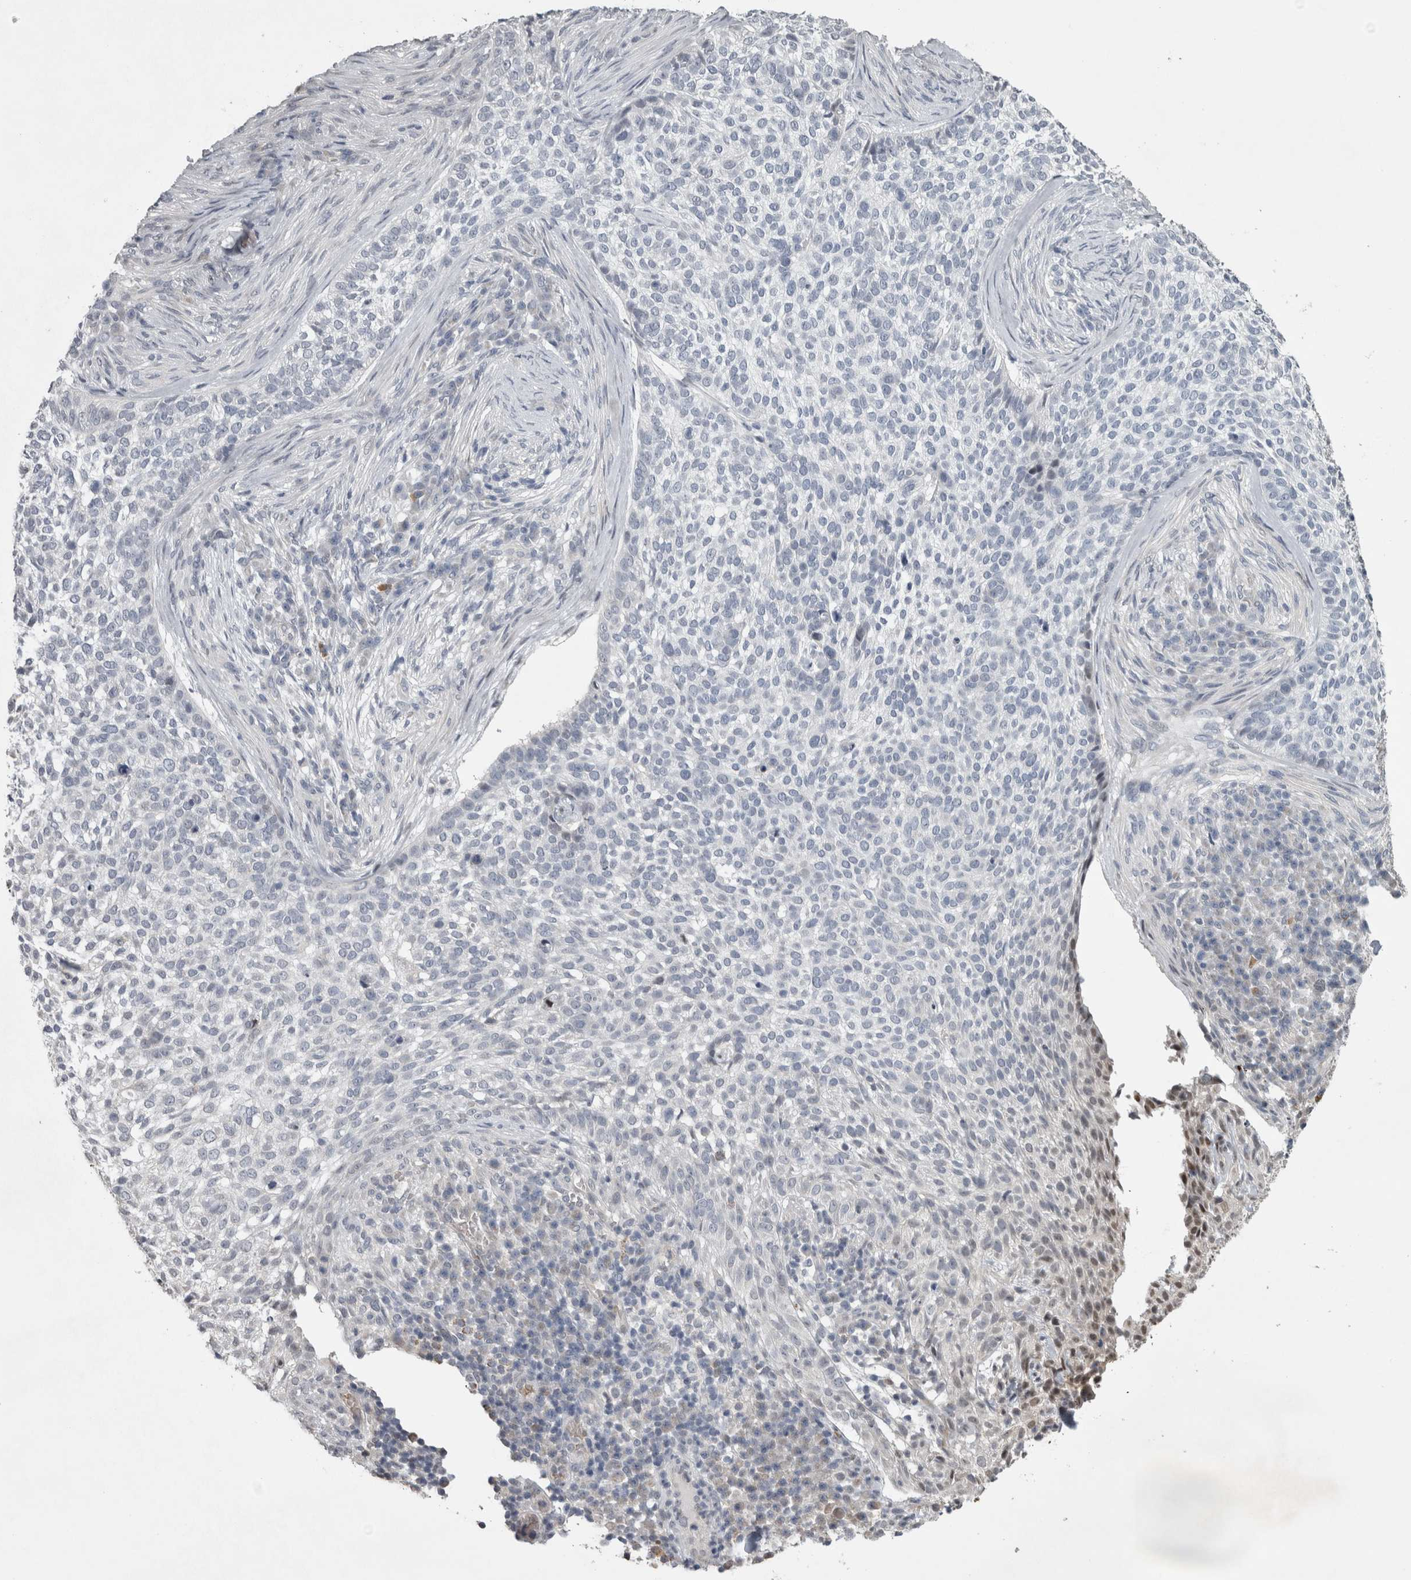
{"staining": {"intensity": "negative", "quantity": "none", "location": "none"}, "tissue": "skin cancer", "cell_type": "Tumor cells", "image_type": "cancer", "snomed": [{"axis": "morphology", "description": "Basal cell carcinoma"}, {"axis": "topography", "description": "Skin"}], "caption": "Protein analysis of skin basal cell carcinoma demonstrates no significant expression in tumor cells.", "gene": "IFI44", "patient": {"sex": "female", "age": 64}}